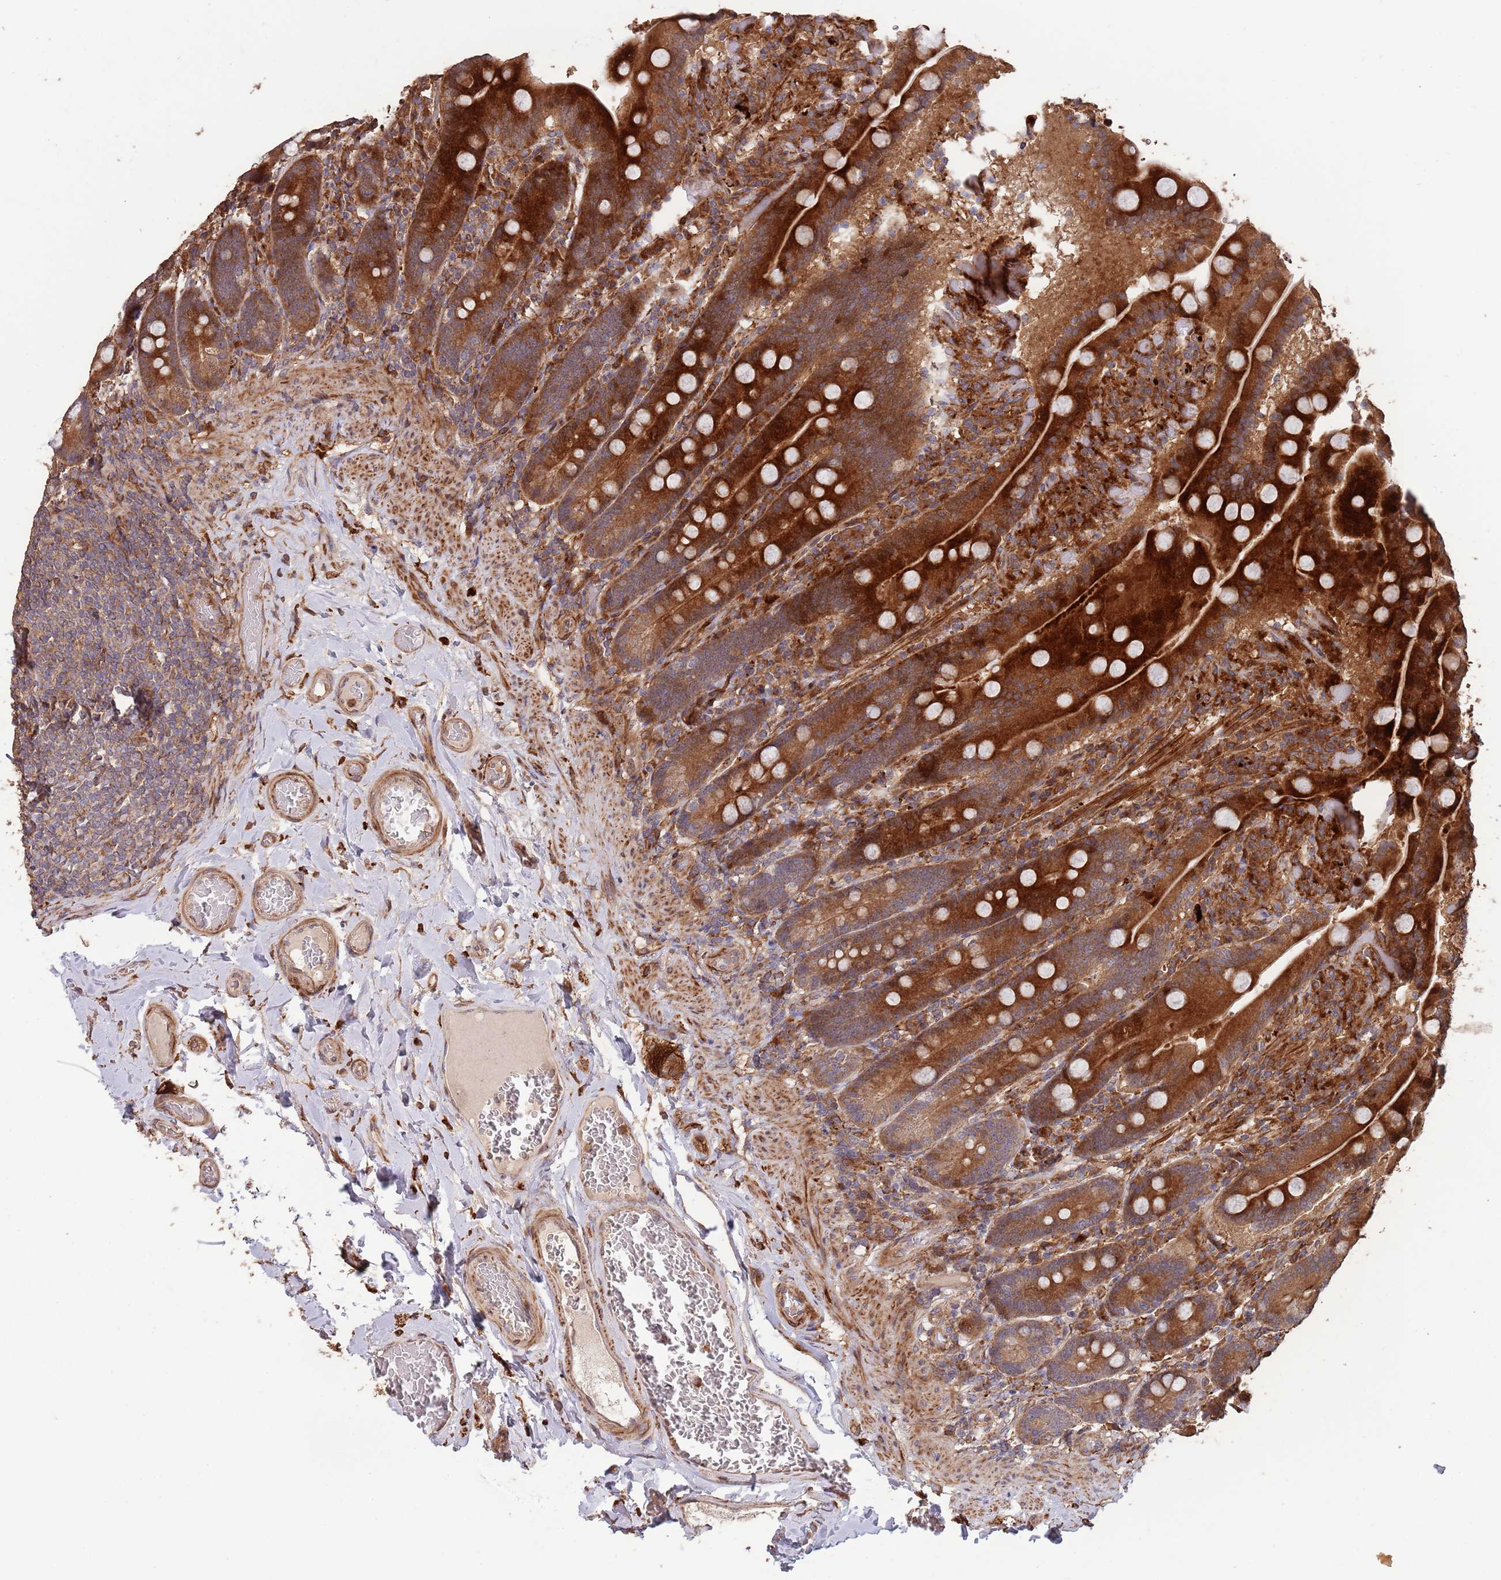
{"staining": {"intensity": "strong", "quantity": ">75%", "location": "cytoplasmic/membranous"}, "tissue": "duodenum", "cell_type": "Glandular cells", "image_type": "normal", "snomed": [{"axis": "morphology", "description": "Normal tissue, NOS"}, {"axis": "topography", "description": "Duodenum"}], "caption": "A brown stain shows strong cytoplasmic/membranous positivity of a protein in glandular cells of normal duodenum. The staining was performed using DAB to visualize the protein expression in brown, while the nuclei were stained in blue with hematoxylin (Magnification: 20x).", "gene": "ZNF428", "patient": {"sex": "female", "age": 62}}